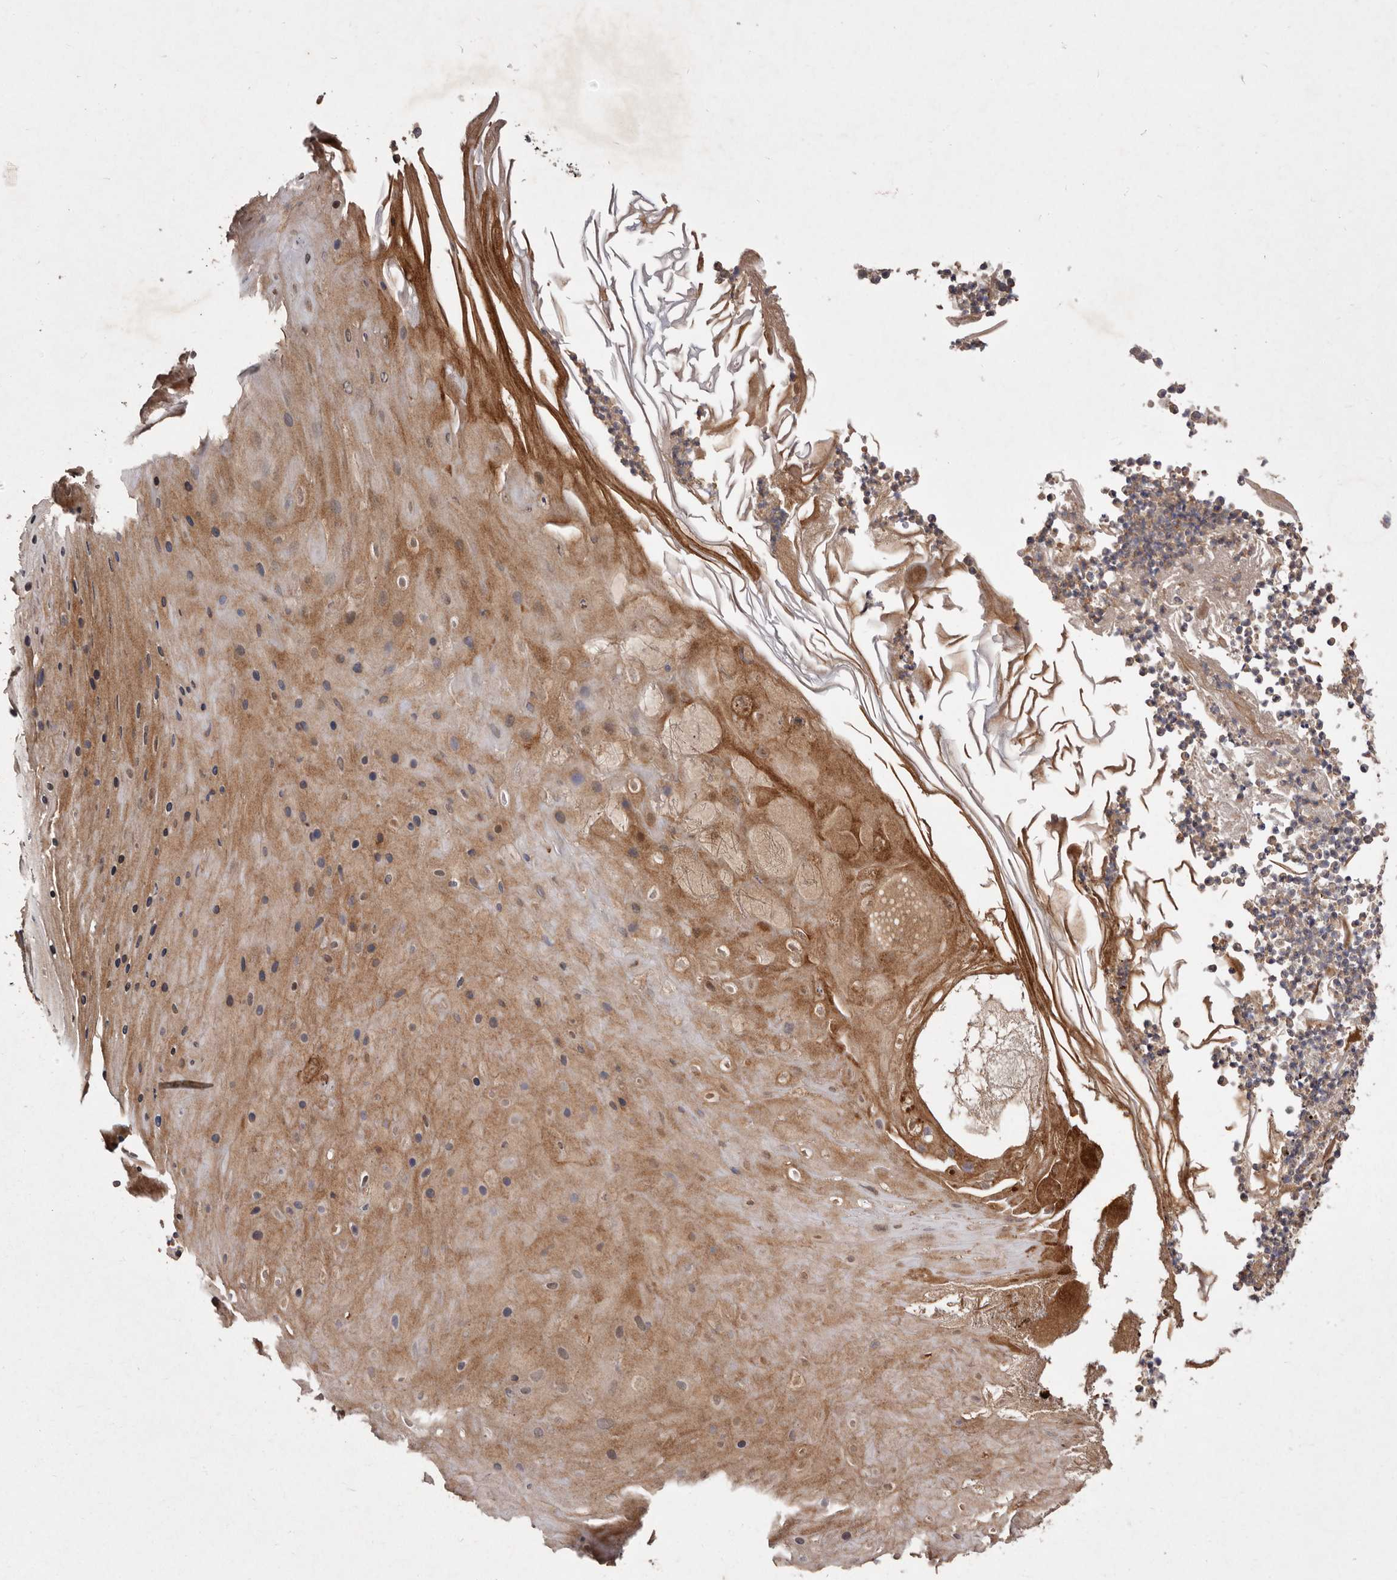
{"staining": {"intensity": "moderate", "quantity": ">75%", "location": "cytoplasmic/membranous"}, "tissue": "skin cancer", "cell_type": "Tumor cells", "image_type": "cancer", "snomed": [{"axis": "morphology", "description": "Squamous cell carcinoma, NOS"}, {"axis": "topography", "description": "Skin"}], "caption": "The image reveals staining of skin cancer (squamous cell carcinoma), revealing moderate cytoplasmic/membranous protein expression (brown color) within tumor cells.", "gene": "FLAD1", "patient": {"sex": "female", "age": 88}}